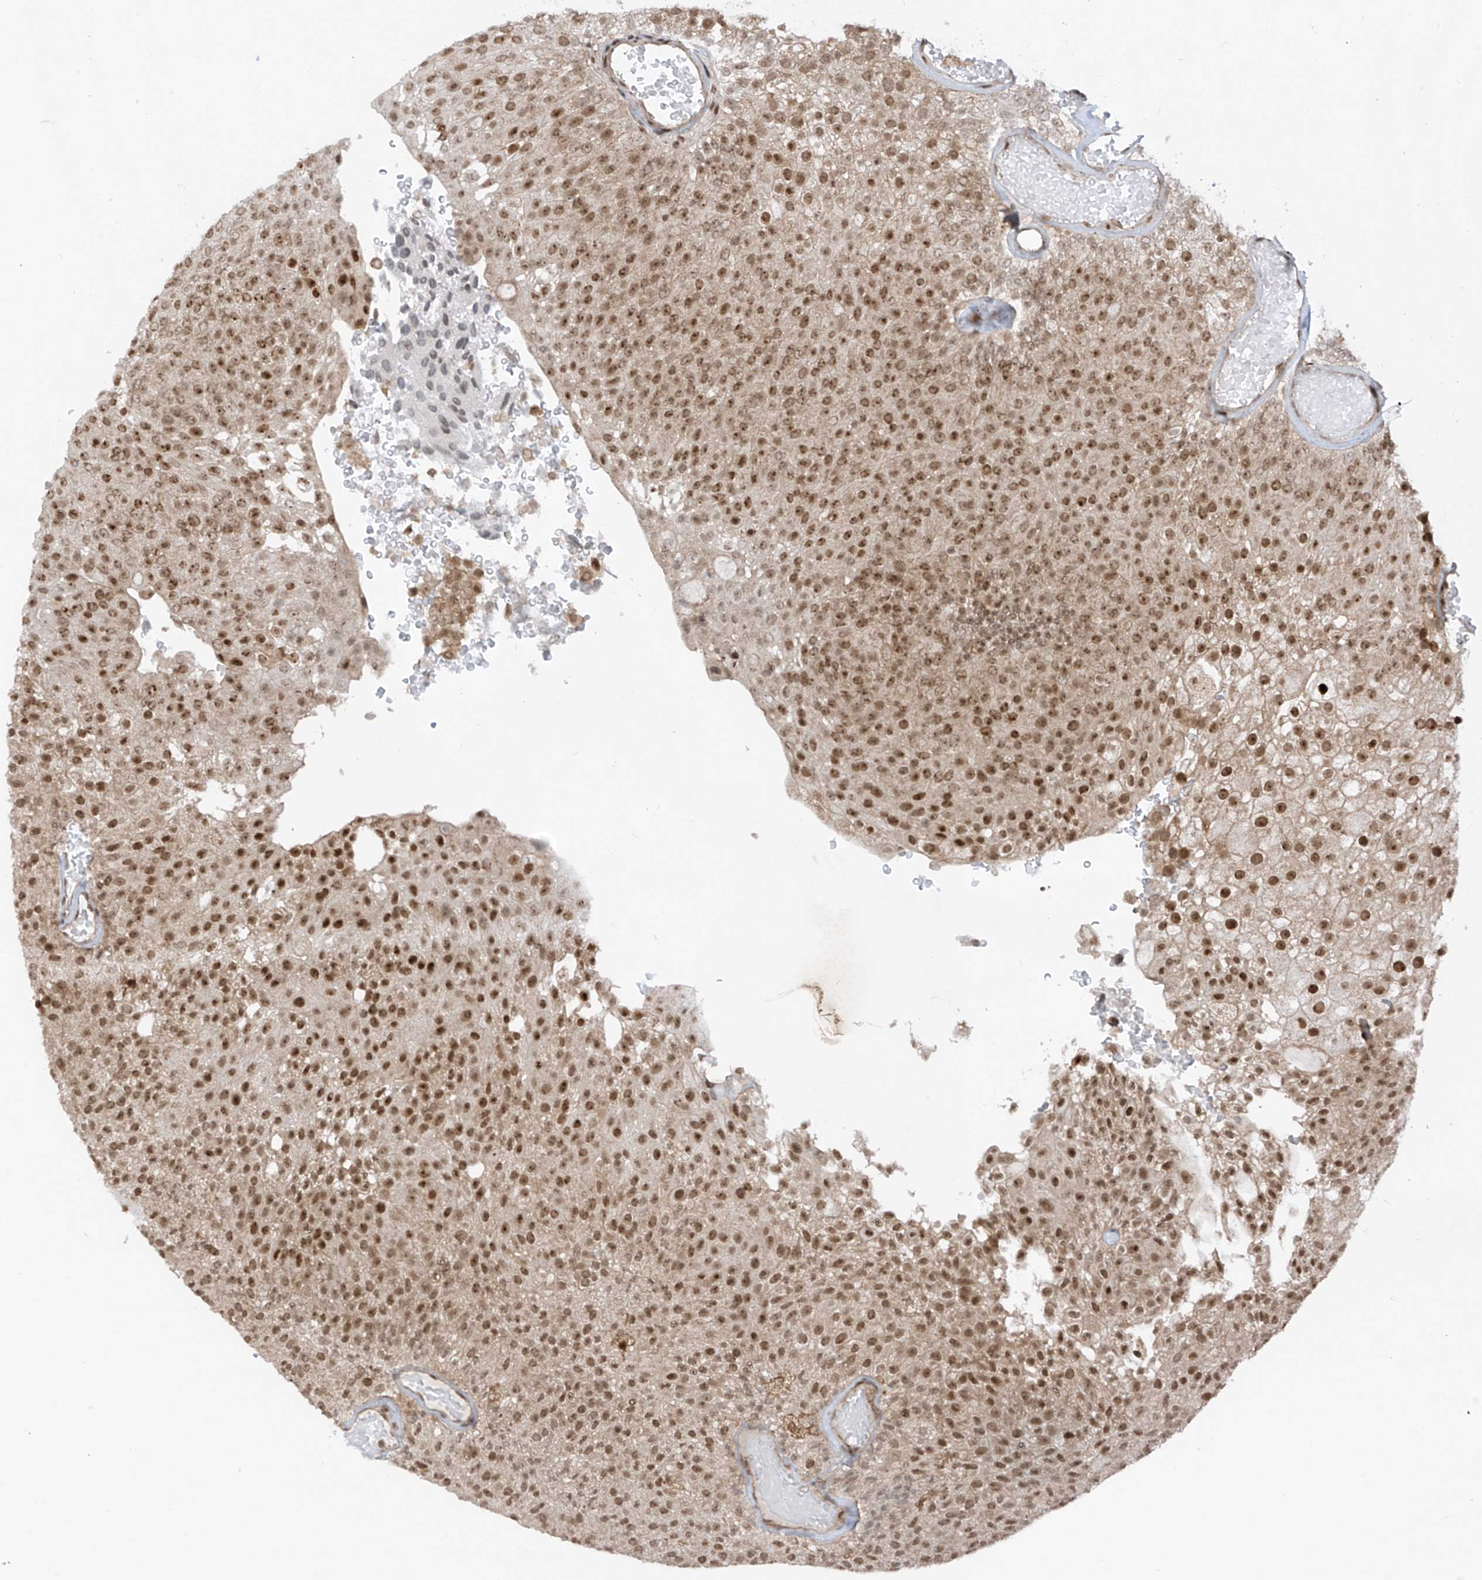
{"staining": {"intensity": "moderate", "quantity": ">75%", "location": "nuclear"}, "tissue": "urothelial cancer", "cell_type": "Tumor cells", "image_type": "cancer", "snomed": [{"axis": "morphology", "description": "Urothelial carcinoma, Low grade"}, {"axis": "topography", "description": "Urinary bladder"}], "caption": "A medium amount of moderate nuclear expression is seen in about >75% of tumor cells in urothelial cancer tissue.", "gene": "REPIN1", "patient": {"sex": "male", "age": 78}}